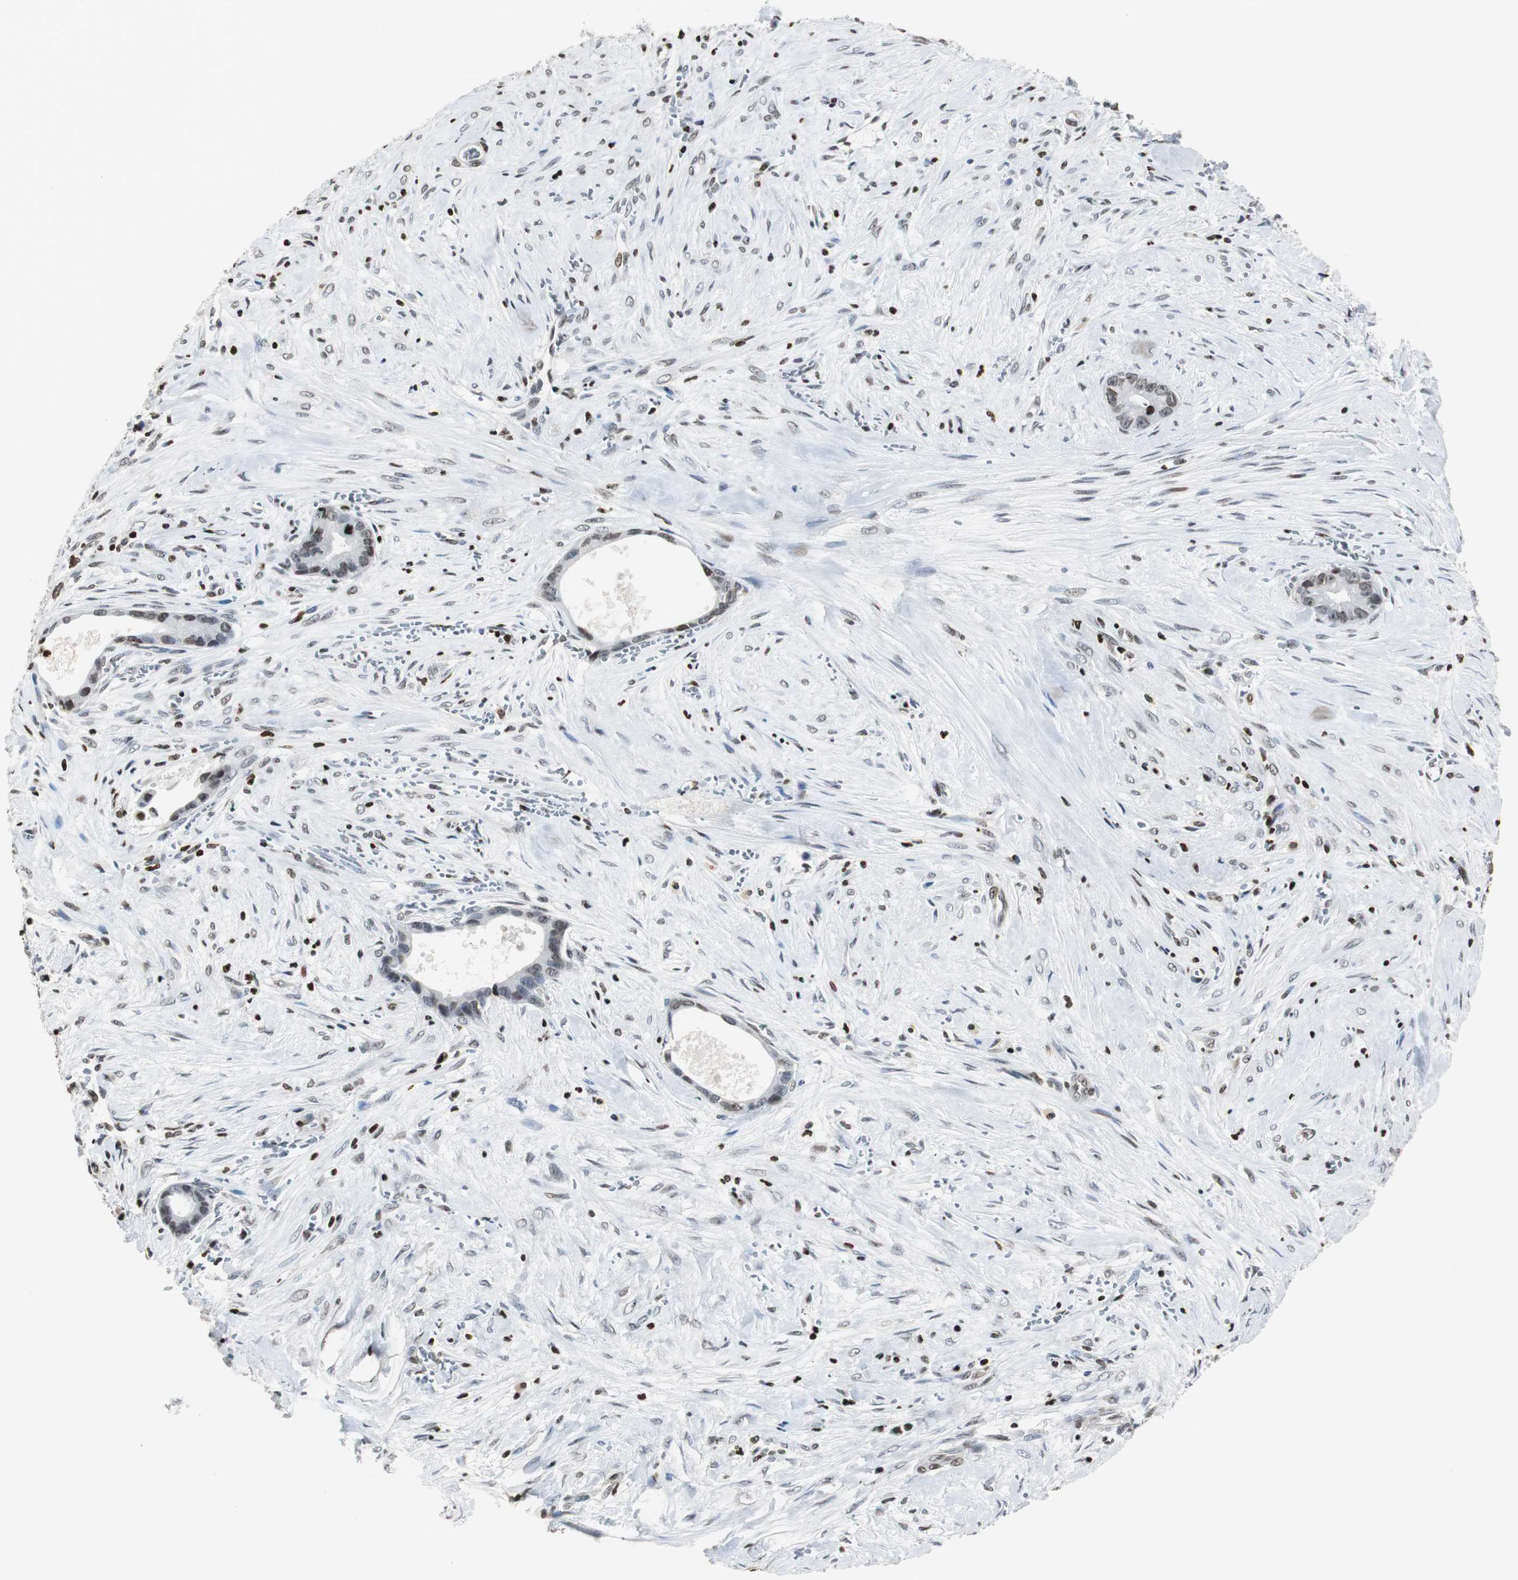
{"staining": {"intensity": "moderate", "quantity": ">75%", "location": "nuclear"}, "tissue": "liver cancer", "cell_type": "Tumor cells", "image_type": "cancer", "snomed": [{"axis": "morphology", "description": "Cholangiocarcinoma"}, {"axis": "topography", "description": "Liver"}], "caption": "A micrograph of human liver cancer stained for a protein shows moderate nuclear brown staining in tumor cells.", "gene": "PAXIP1", "patient": {"sex": "female", "age": 55}}